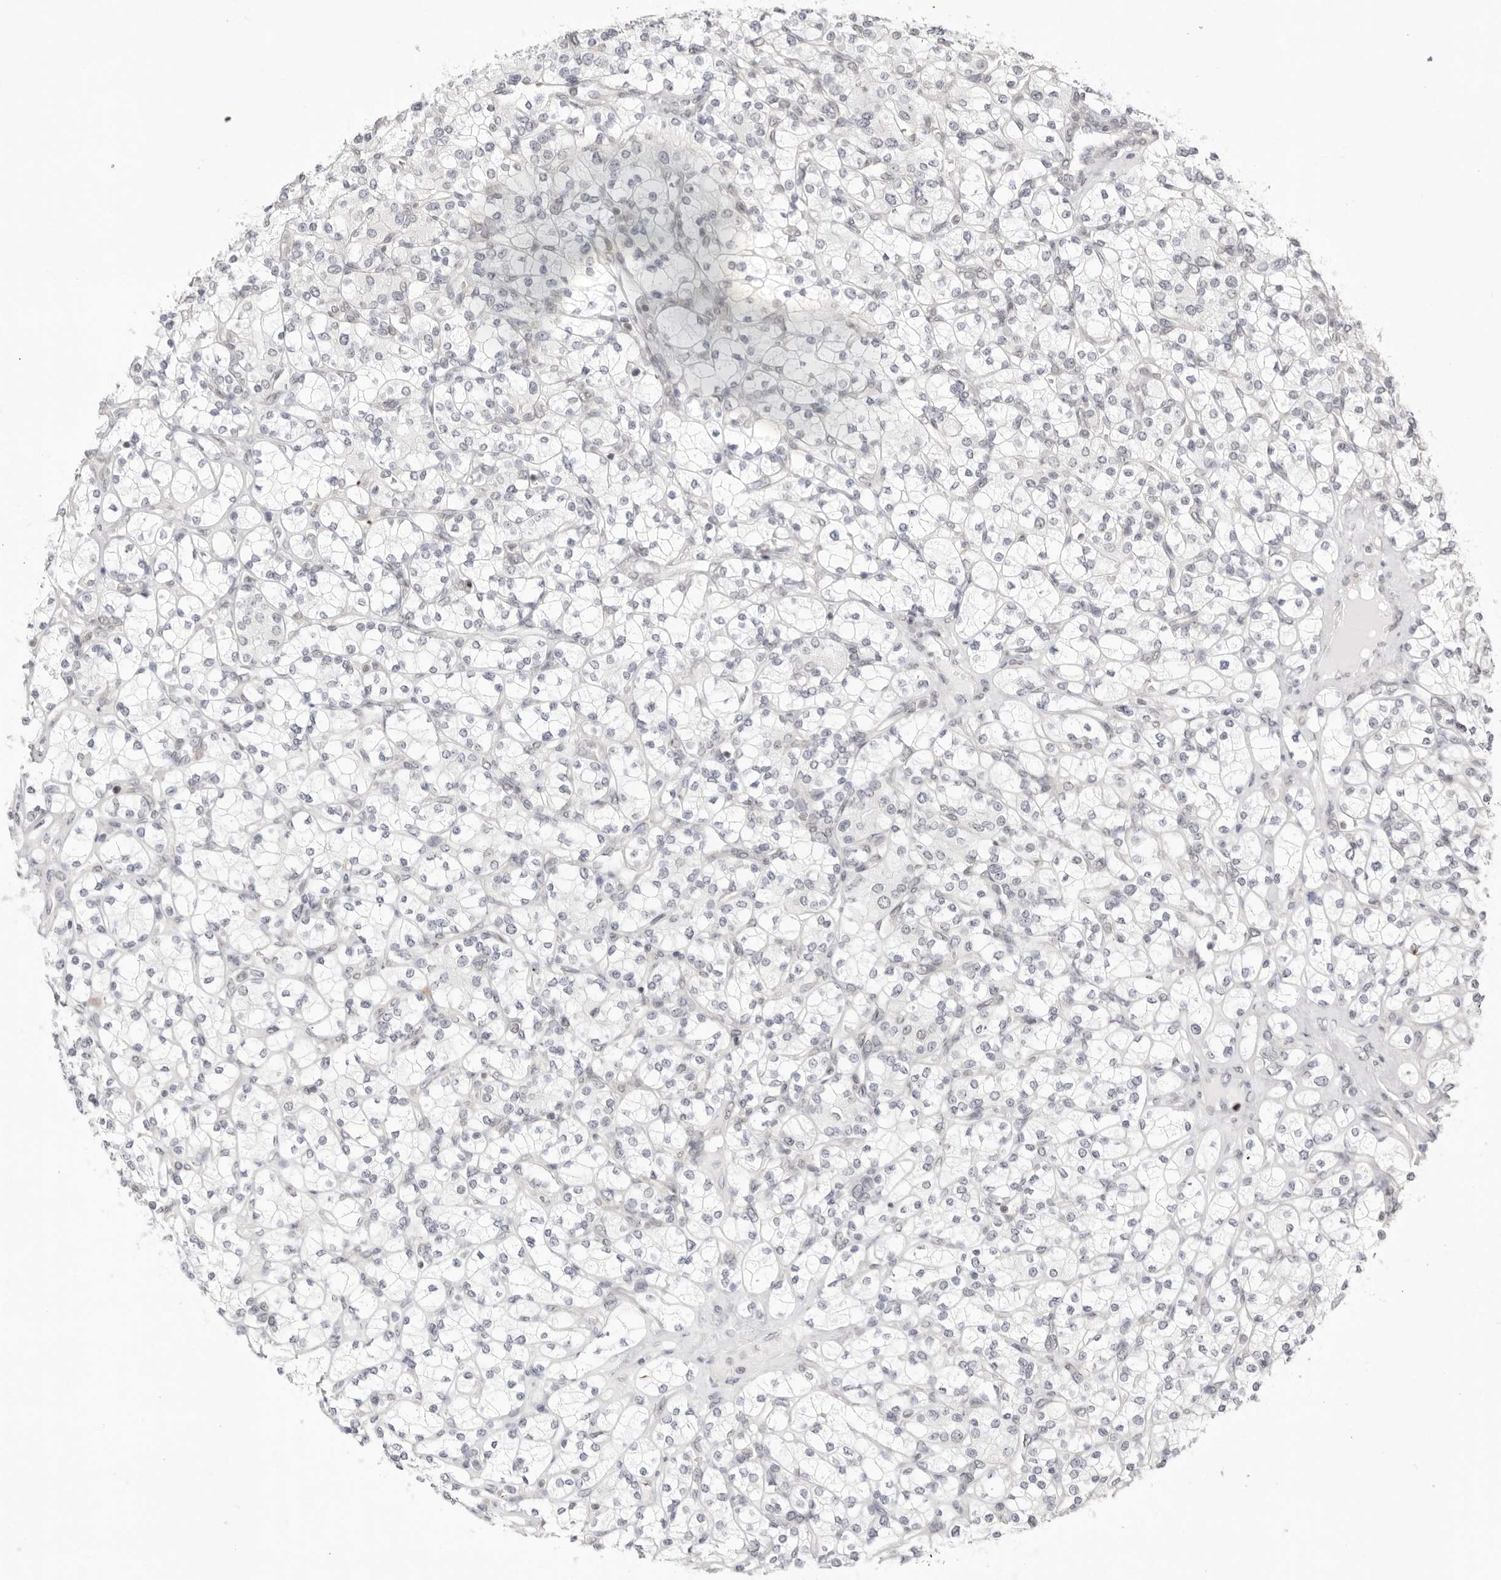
{"staining": {"intensity": "negative", "quantity": "none", "location": "none"}, "tissue": "renal cancer", "cell_type": "Tumor cells", "image_type": "cancer", "snomed": [{"axis": "morphology", "description": "Adenocarcinoma, NOS"}, {"axis": "topography", "description": "Kidney"}], "caption": "Renal cancer (adenocarcinoma) stained for a protein using immunohistochemistry shows no staining tumor cells.", "gene": "PPP2R5C", "patient": {"sex": "male", "age": 77}}